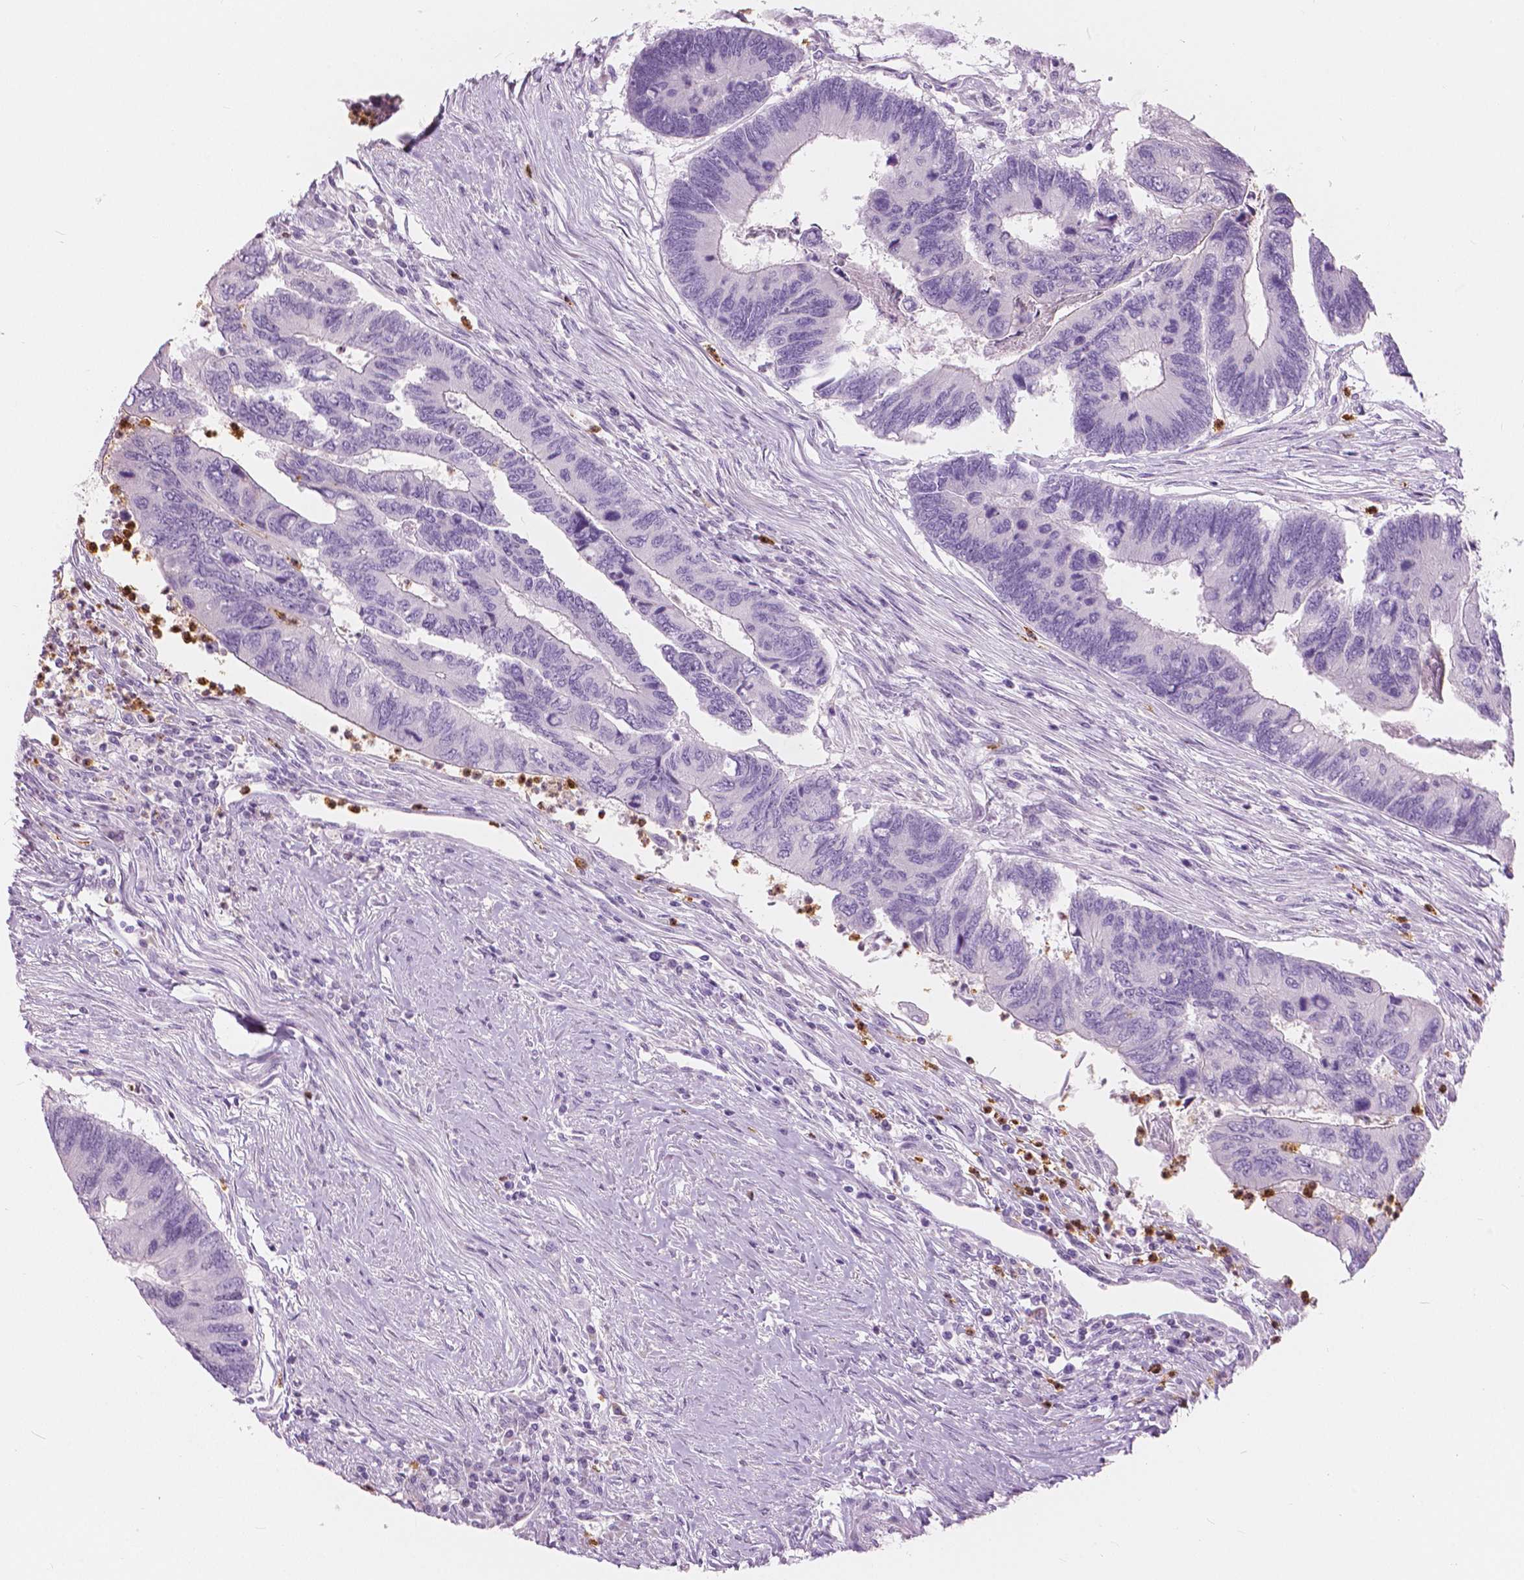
{"staining": {"intensity": "negative", "quantity": "none", "location": "none"}, "tissue": "colorectal cancer", "cell_type": "Tumor cells", "image_type": "cancer", "snomed": [{"axis": "morphology", "description": "Adenocarcinoma, NOS"}, {"axis": "topography", "description": "Colon"}], "caption": "An image of colorectal cancer (adenocarcinoma) stained for a protein demonstrates no brown staining in tumor cells.", "gene": "CXCR2", "patient": {"sex": "female", "age": 67}}